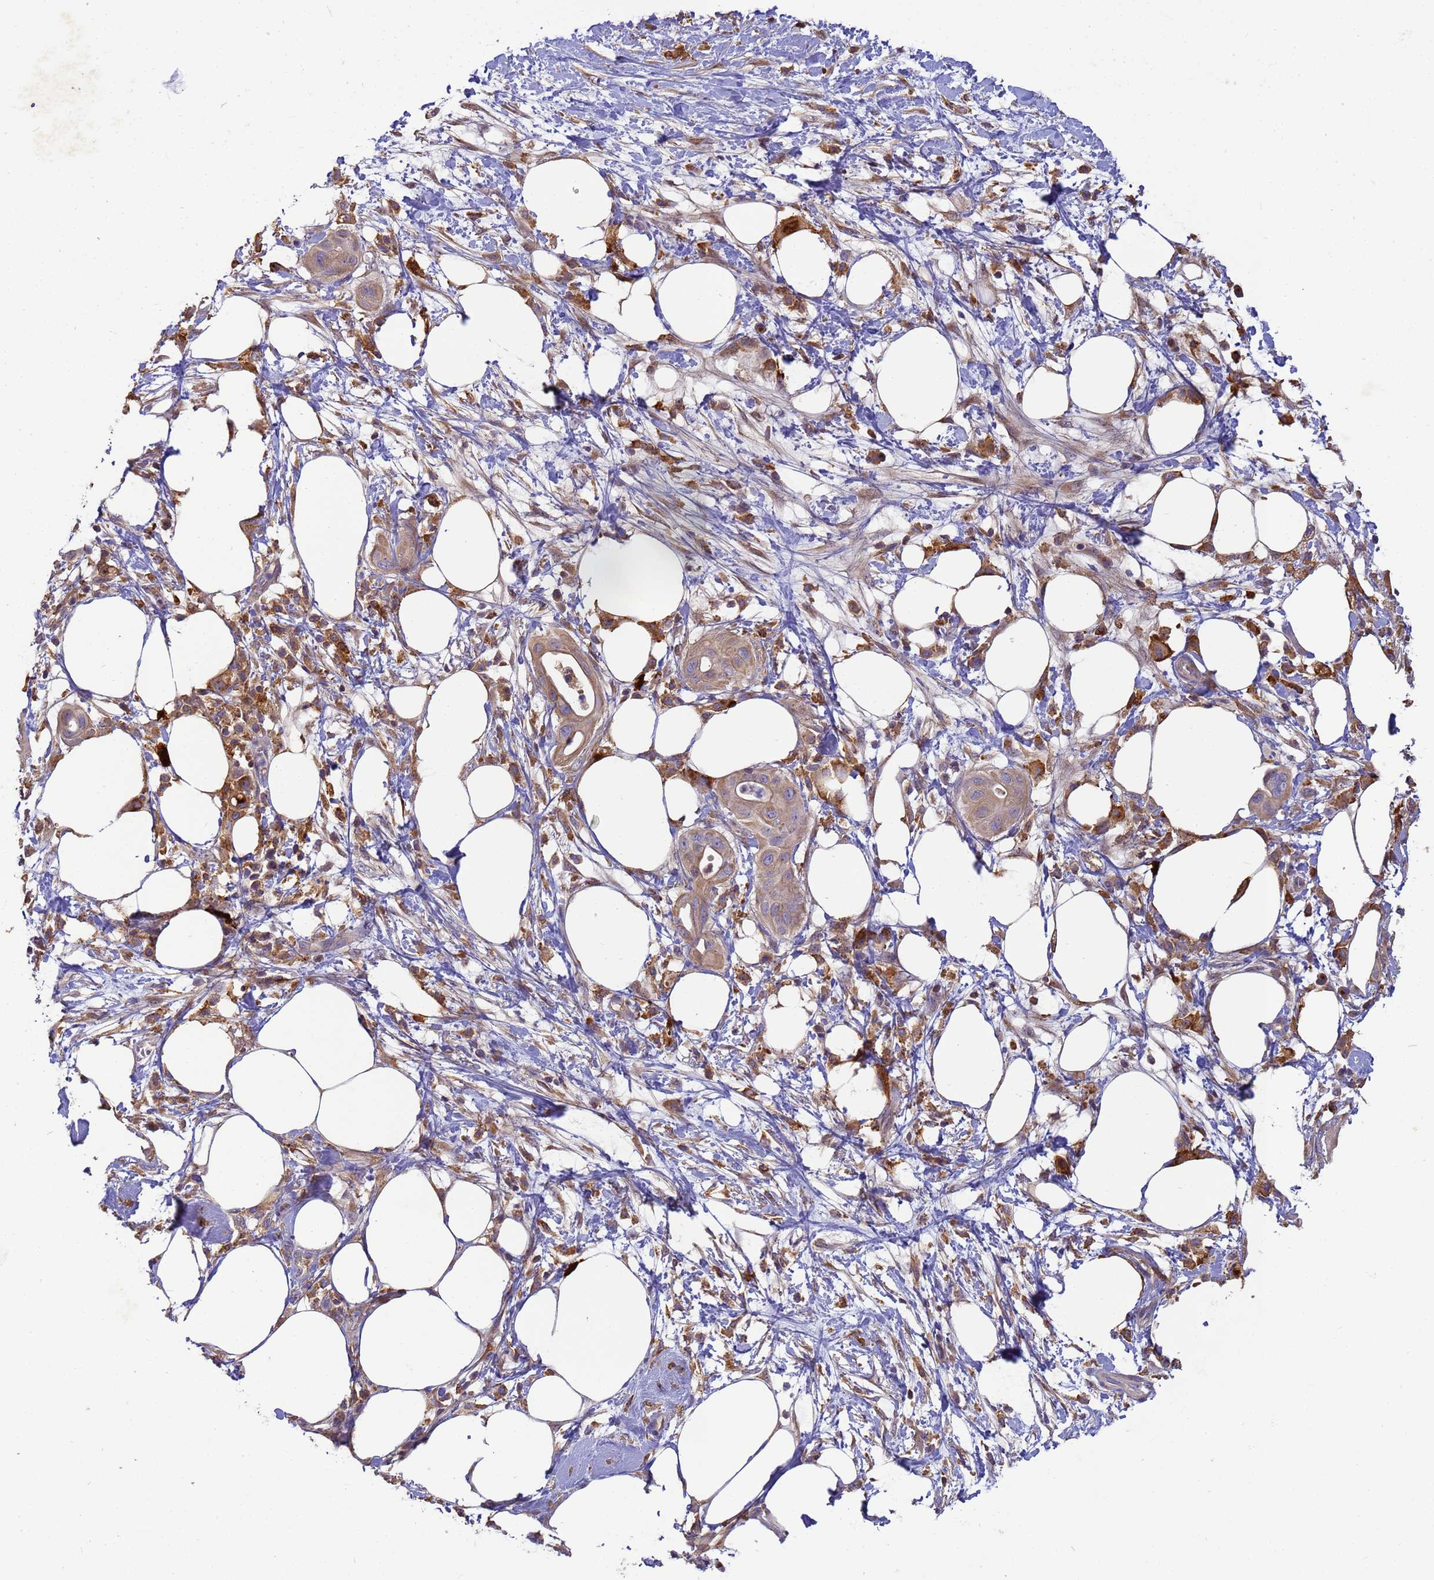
{"staining": {"intensity": "weak", "quantity": ">75%", "location": "cytoplasmic/membranous"}, "tissue": "pancreatic cancer", "cell_type": "Tumor cells", "image_type": "cancer", "snomed": [{"axis": "morphology", "description": "Adenocarcinoma, NOS"}, {"axis": "topography", "description": "Pancreas"}], "caption": "A micrograph of human pancreatic cancer stained for a protein shows weak cytoplasmic/membranous brown staining in tumor cells.", "gene": "M6PR", "patient": {"sex": "male", "age": 68}}